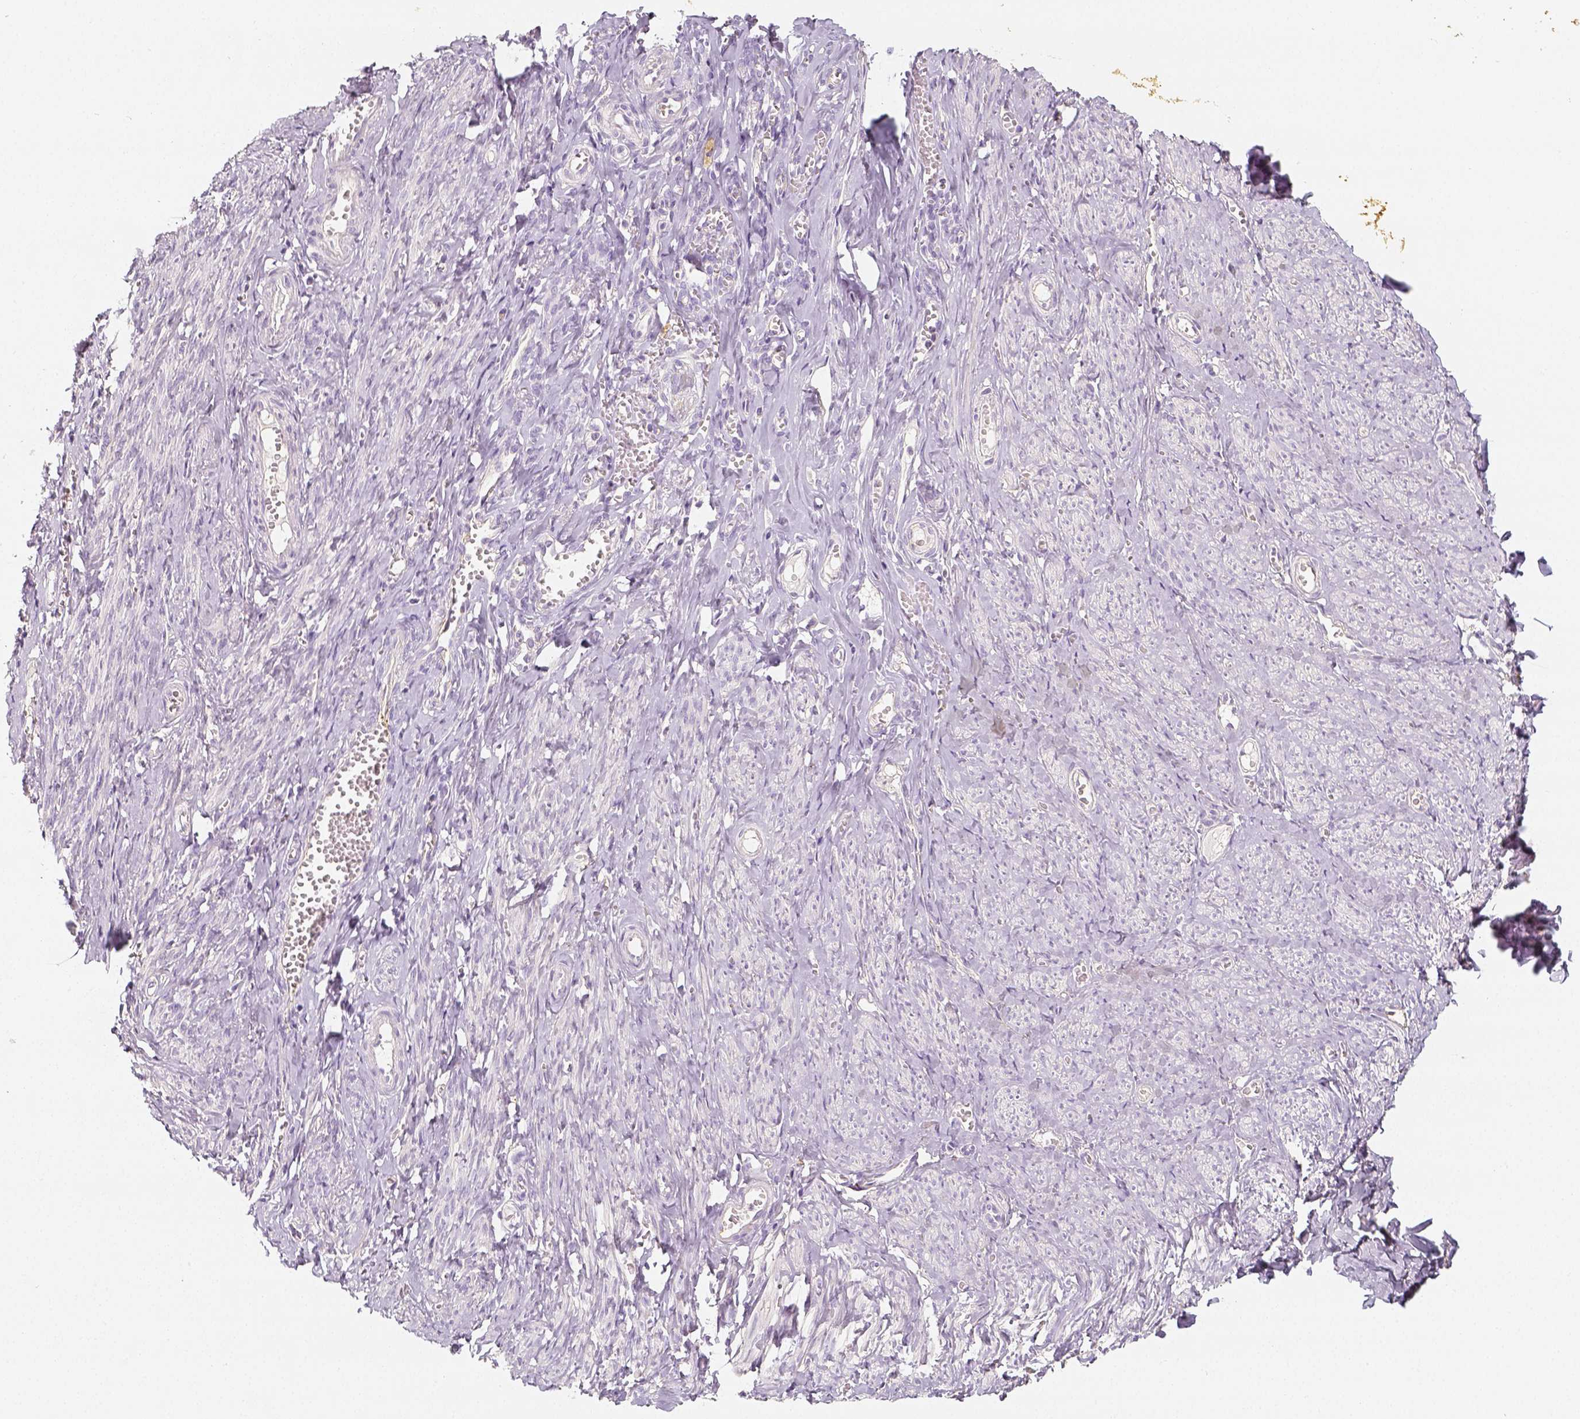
{"staining": {"intensity": "negative", "quantity": "none", "location": "none"}, "tissue": "smooth muscle", "cell_type": "Smooth muscle cells", "image_type": "normal", "snomed": [{"axis": "morphology", "description": "Normal tissue, NOS"}, {"axis": "topography", "description": "Smooth muscle"}], "caption": "A high-resolution histopathology image shows immunohistochemistry (IHC) staining of unremarkable smooth muscle, which demonstrates no significant staining in smooth muscle cells. (DAB immunohistochemistry, high magnification).", "gene": "THY1", "patient": {"sex": "female", "age": 65}}